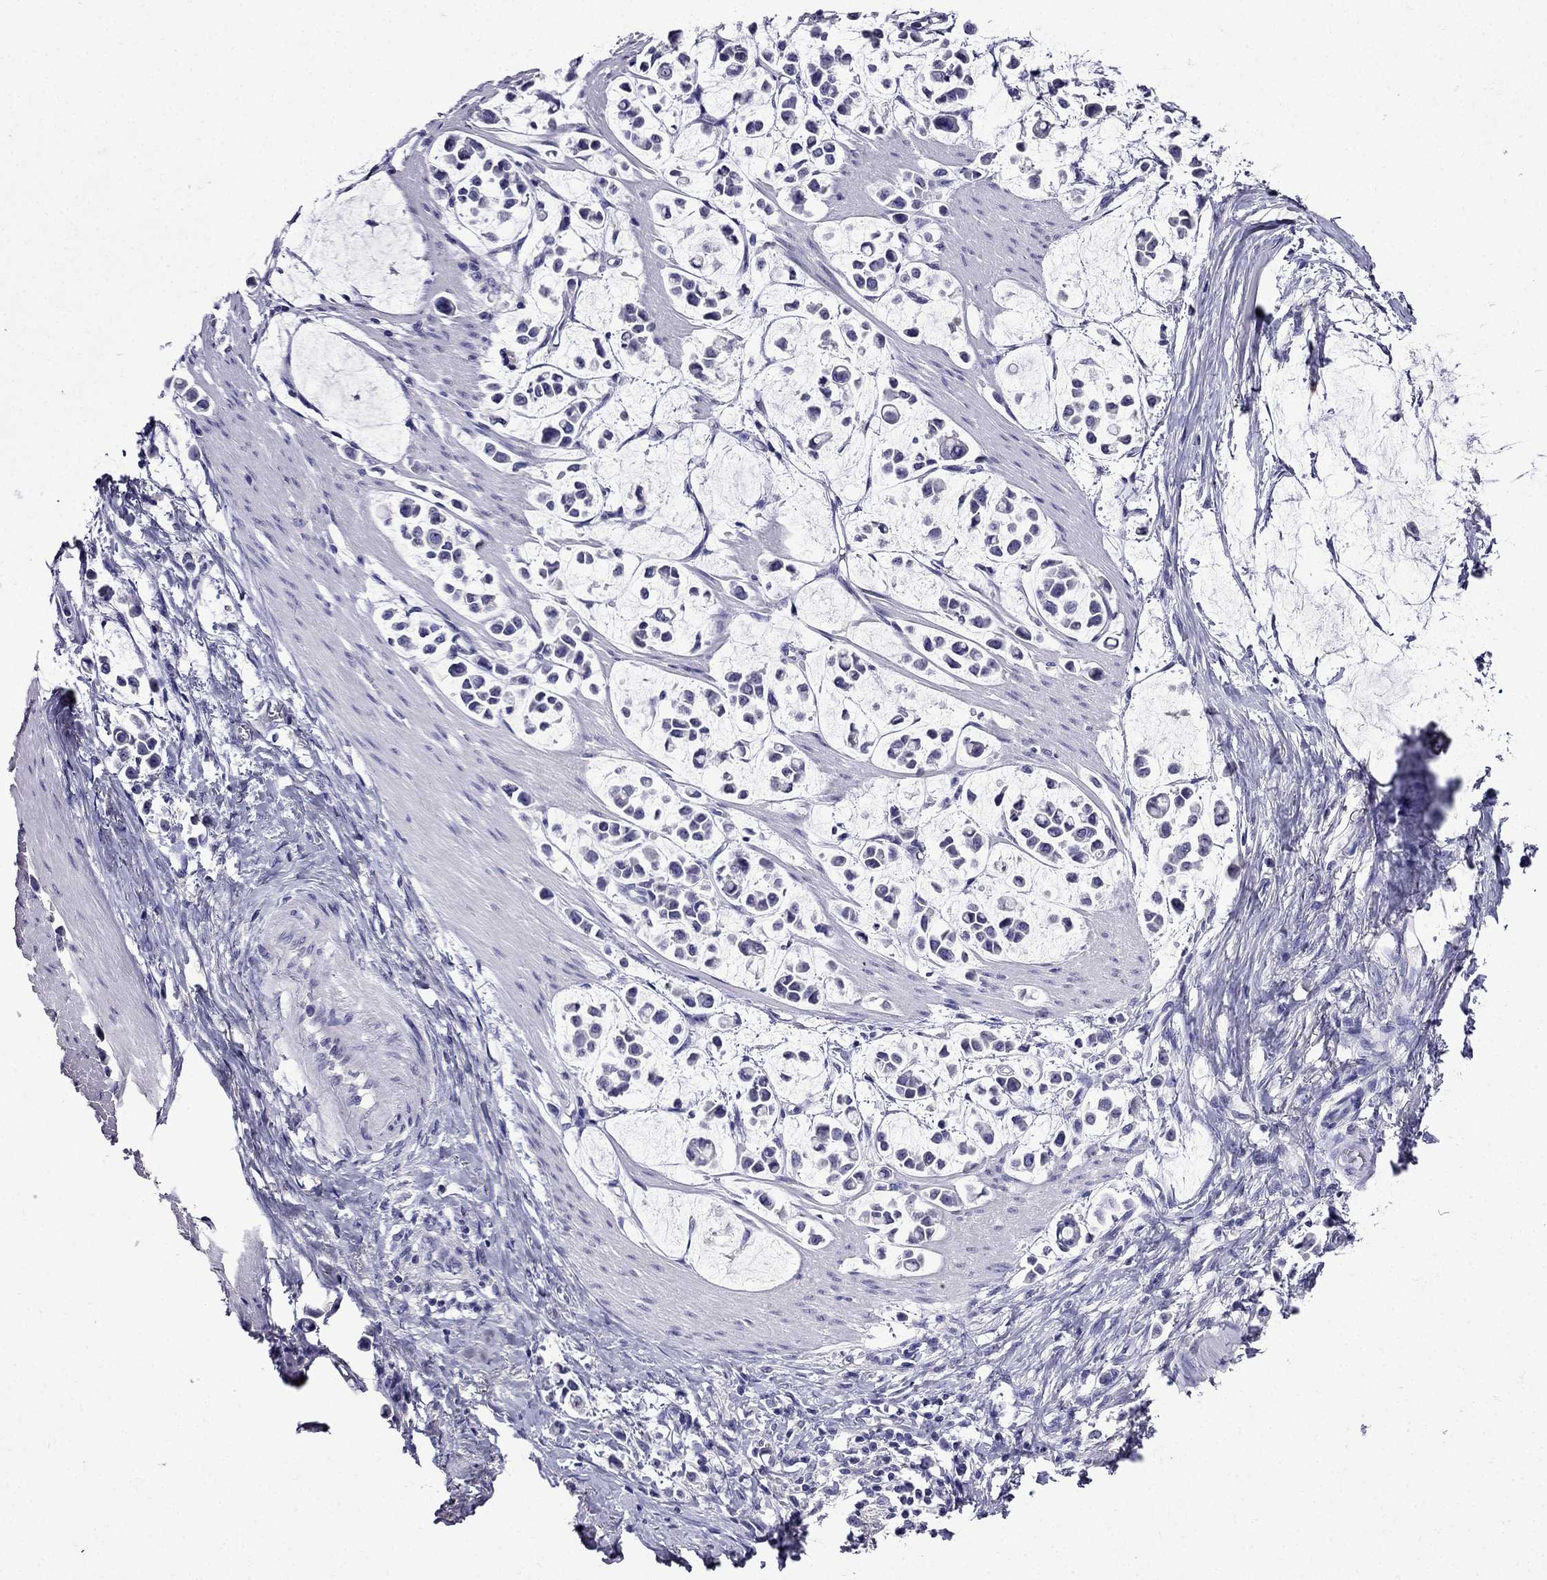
{"staining": {"intensity": "negative", "quantity": "none", "location": "none"}, "tissue": "stomach cancer", "cell_type": "Tumor cells", "image_type": "cancer", "snomed": [{"axis": "morphology", "description": "Adenocarcinoma, NOS"}, {"axis": "topography", "description": "Stomach"}], "caption": "Tumor cells are negative for protein expression in human stomach adenocarcinoma.", "gene": "DNAH17", "patient": {"sex": "male", "age": 82}}